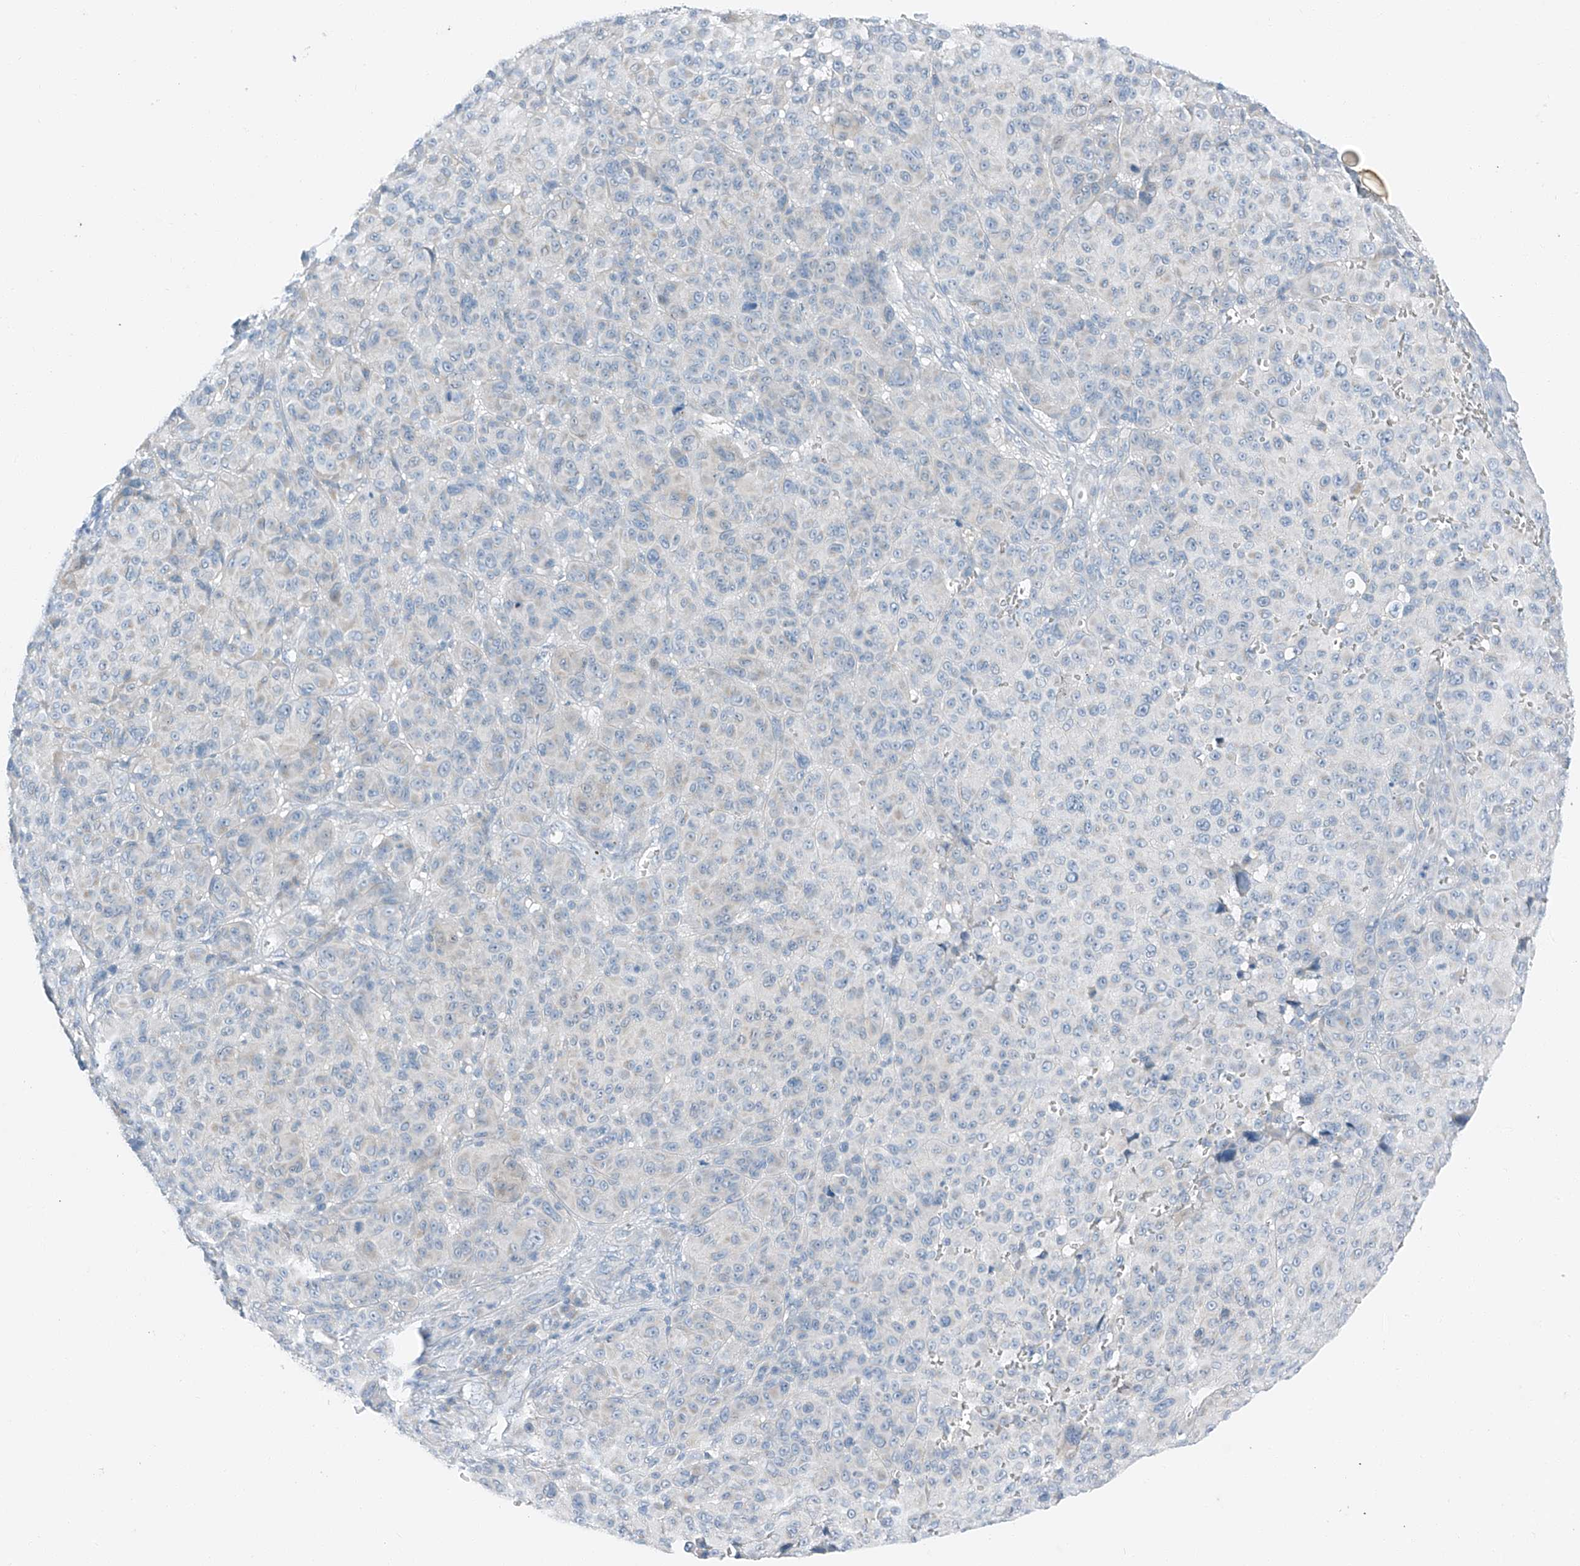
{"staining": {"intensity": "negative", "quantity": "none", "location": "none"}, "tissue": "melanoma", "cell_type": "Tumor cells", "image_type": "cancer", "snomed": [{"axis": "morphology", "description": "Malignant melanoma, NOS"}, {"axis": "topography", "description": "Skin"}], "caption": "Tumor cells are negative for brown protein staining in malignant melanoma.", "gene": "MDGA1", "patient": {"sex": "male", "age": 73}}